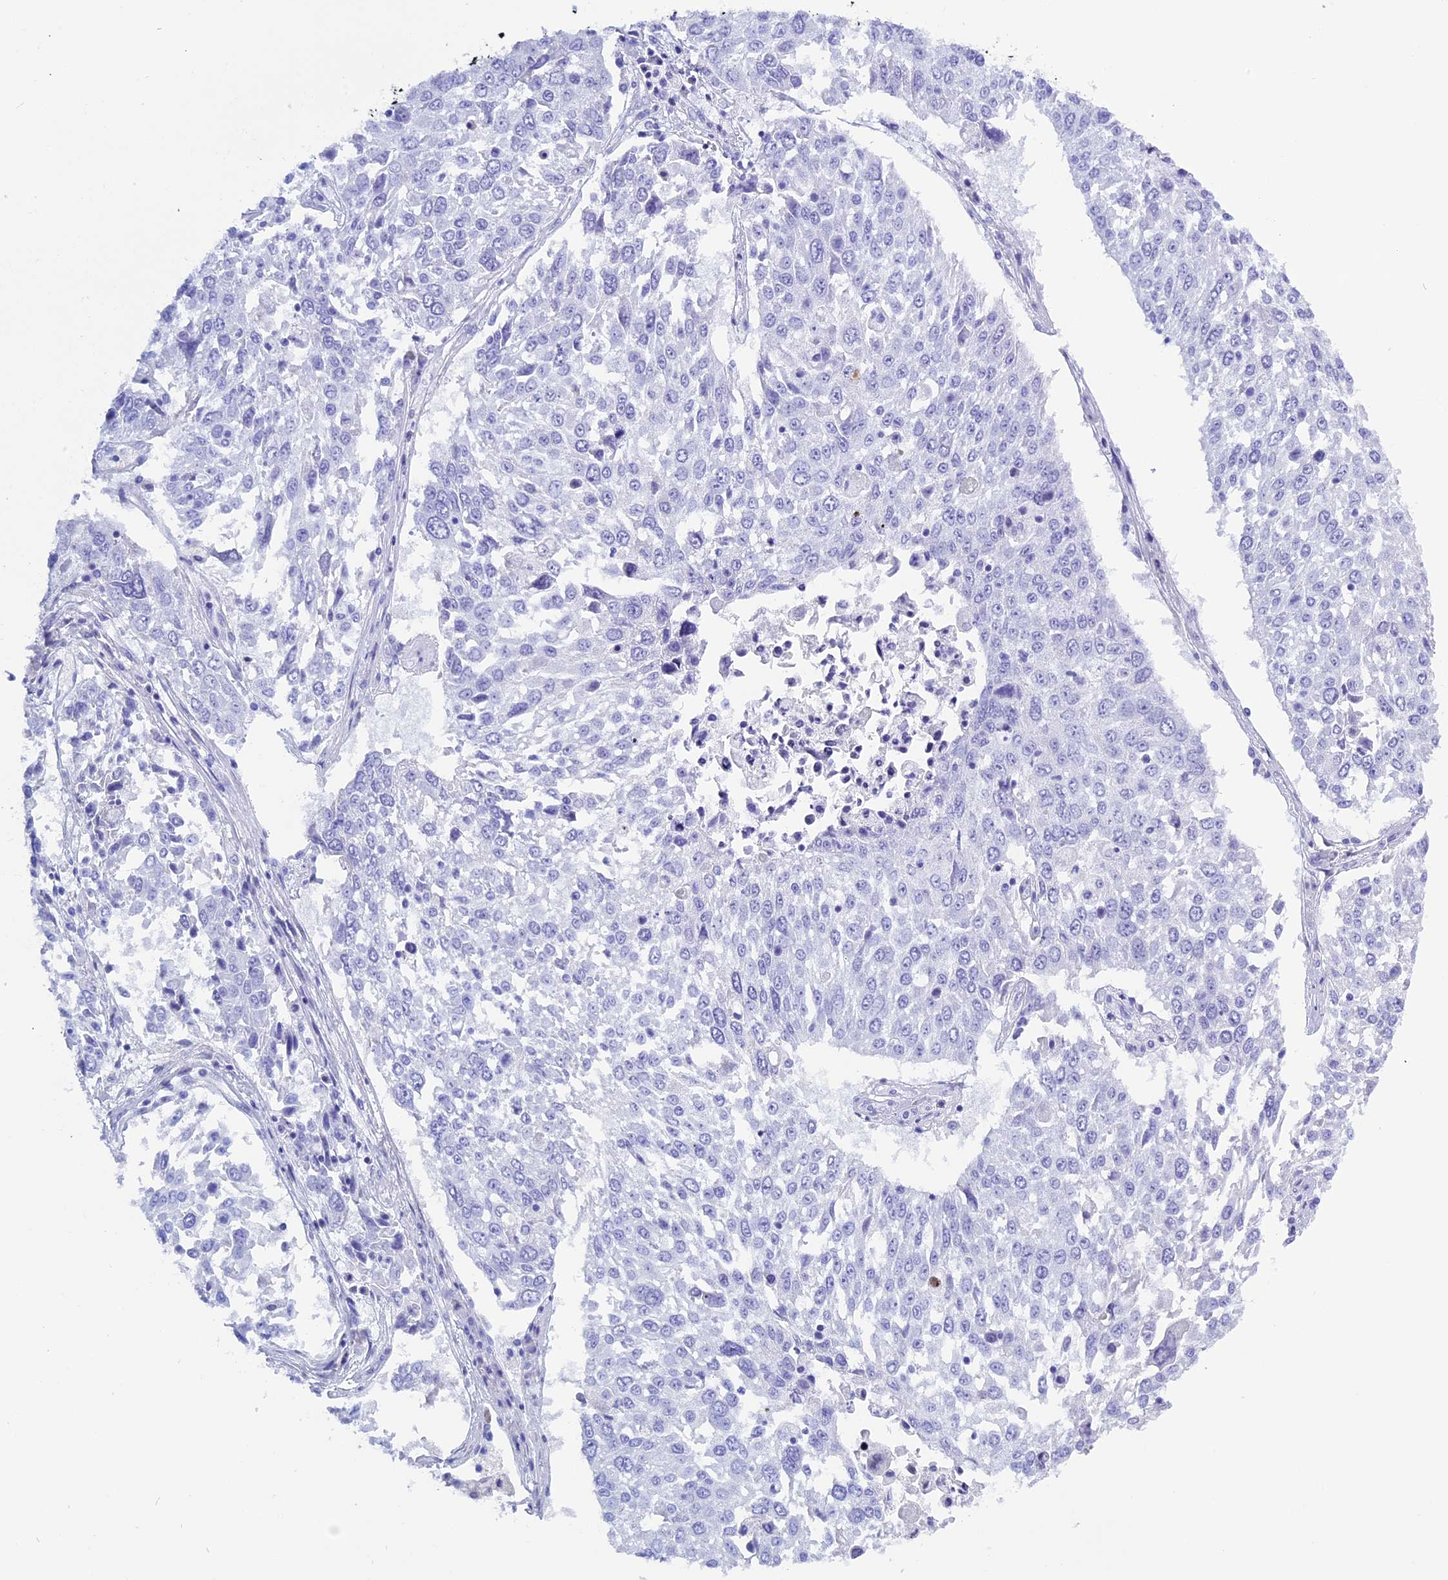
{"staining": {"intensity": "negative", "quantity": "none", "location": "none"}, "tissue": "lung cancer", "cell_type": "Tumor cells", "image_type": "cancer", "snomed": [{"axis": "morphology", "description": "Squamous cell carcinoma, NOS"}, {"axis": "topography", "description": "Lung"}], "caption": "Human lung squamous cell carcinoma stained for a protein using immunohistochemistry exhibits no positivity in tumor cells.", "gene": "KCTD21", "patient": {"sex": "male", "age": 65}}